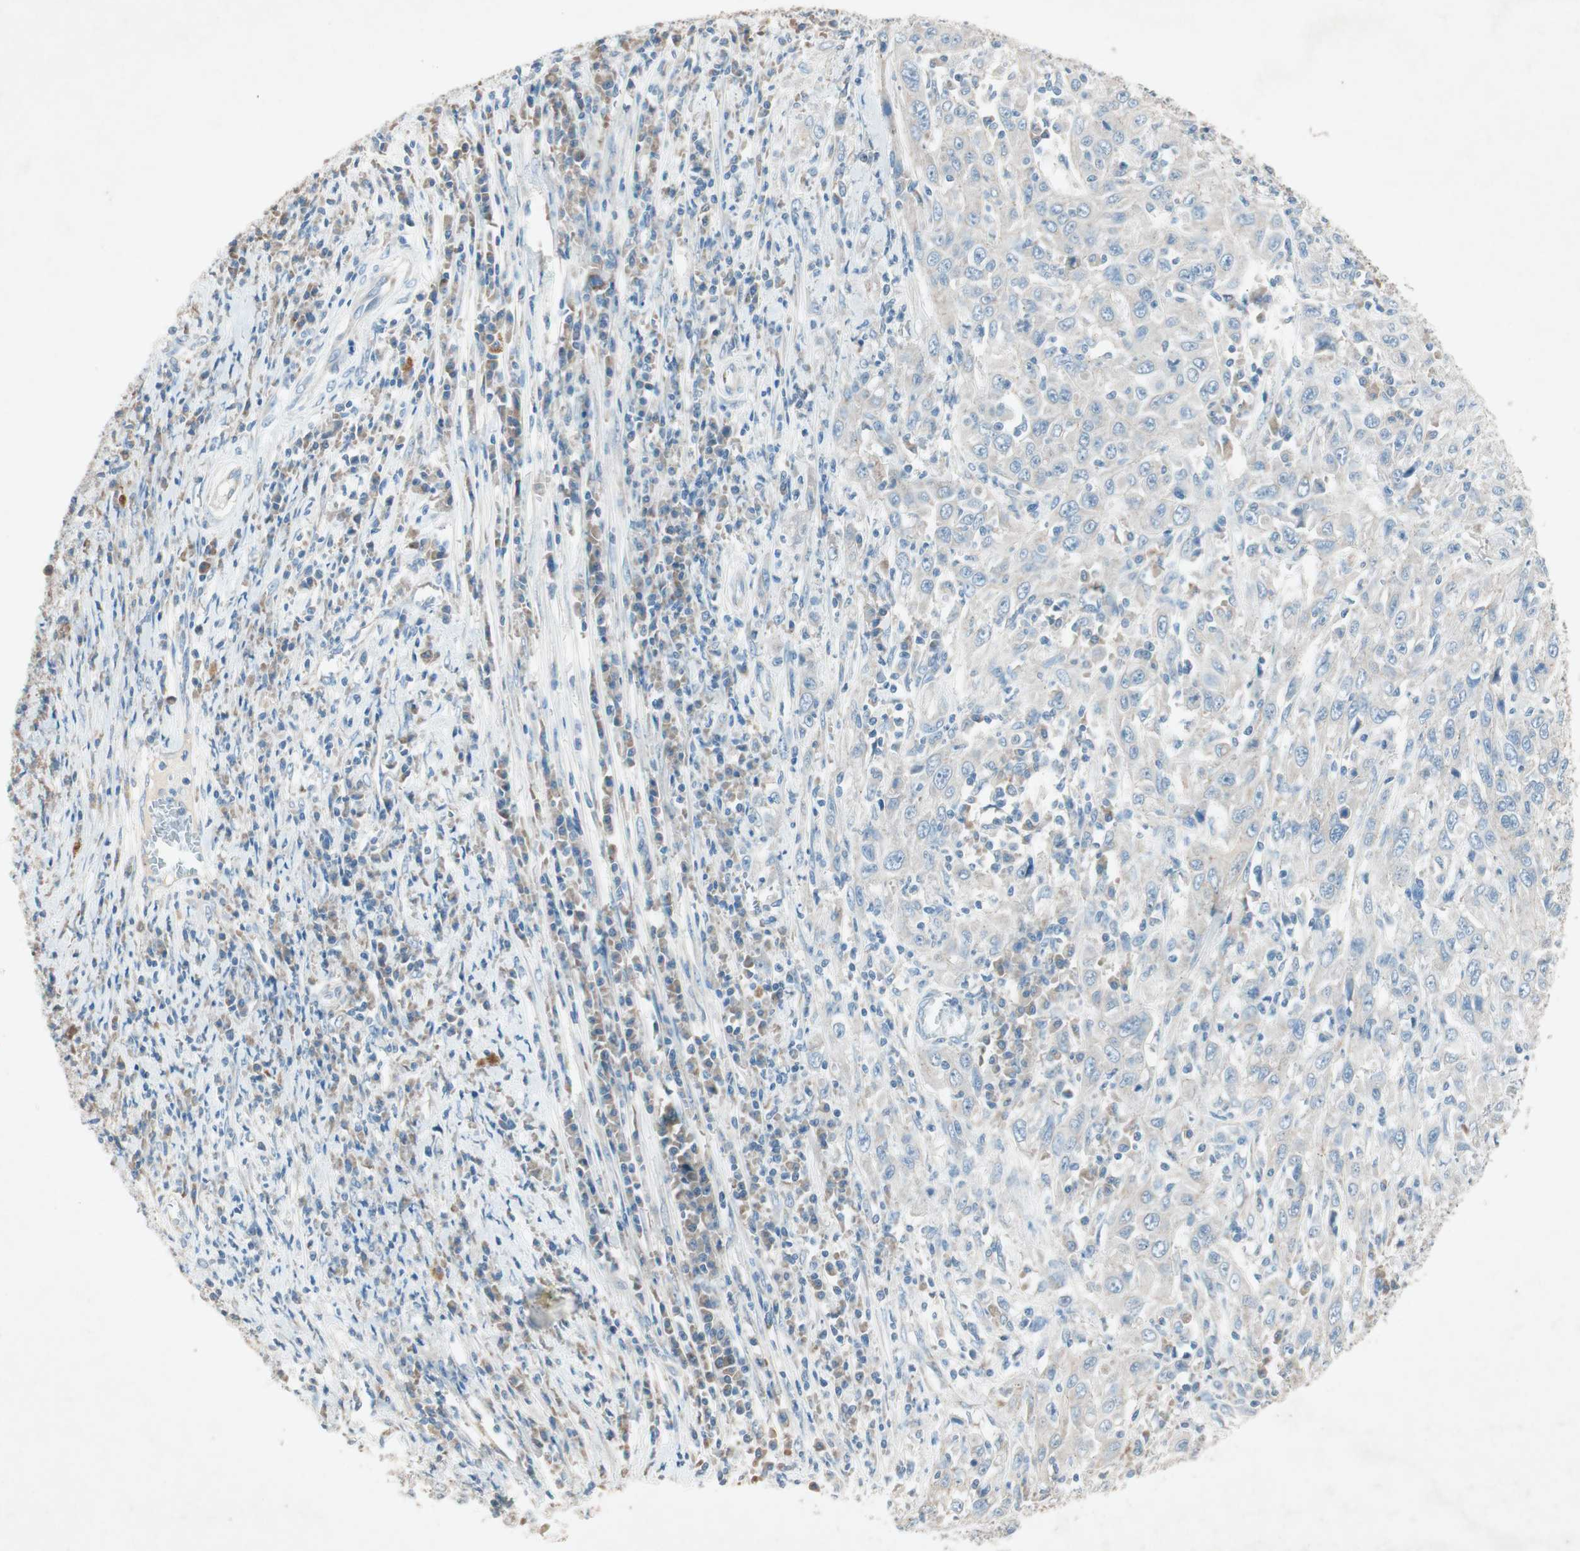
{"staining": {"intensity": "negative", "quantity": "none", "location": "none"}, "tissue": "cervical cancer", "cell_type": "Tumor cells", "image_type": "cancer", "snomed": [{"axis": "morphology", "description": "Squamous cell carcinoma, NOS"}, {"axis": "topography", "description": "Cervix"}], "caption": "Immunohistochemistry (IHC) of cervical cancer demonstrates no staining in tumor cells.", "gene": "NKAIN1", "patient": {"sex": "female", "age": 46}}